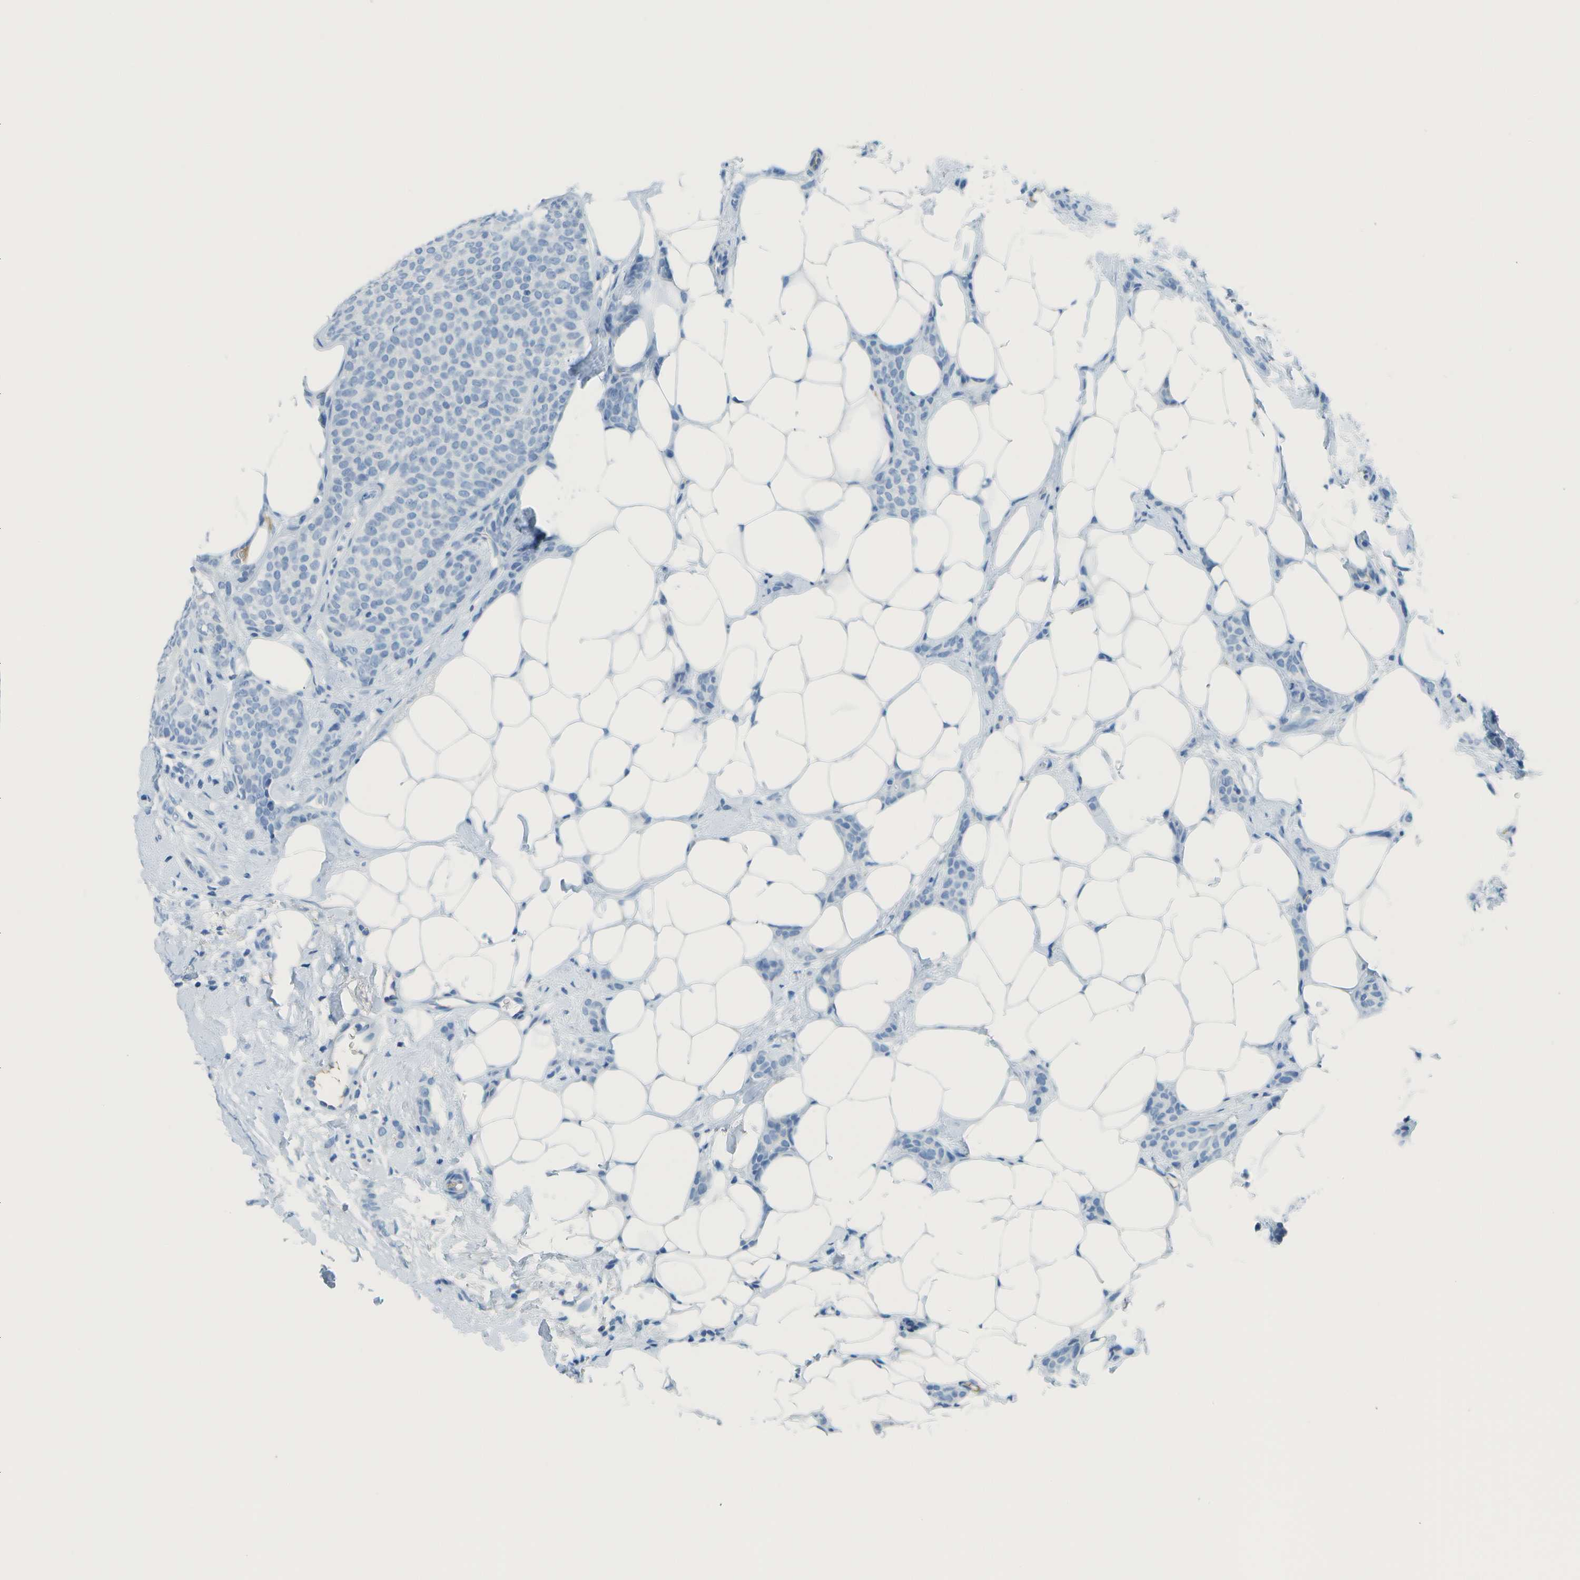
{"staining": {"intensity": "negative", "quantity": "none", "location": "none"}, "tissue": "breast cancer", "cell_type": "Tumor cells", "image_type": "cancer", "snomed": [{"axis": "morphology", "description": "Lobular carcinoma"}, {"axis": "topography", "description": "Skin"}, {"axis": "topography", "description": "Breast"}], "caption": "Tumor cells are negative for brown protein staining in breast lobular carcinoma. (Brightfield microscopy of DAB (3,3'-diaminobenzidine) immunohistochemistry (IHC) at high magnification).", "gene": "C1S", "patient": {"sex": "female", "age": 46}}